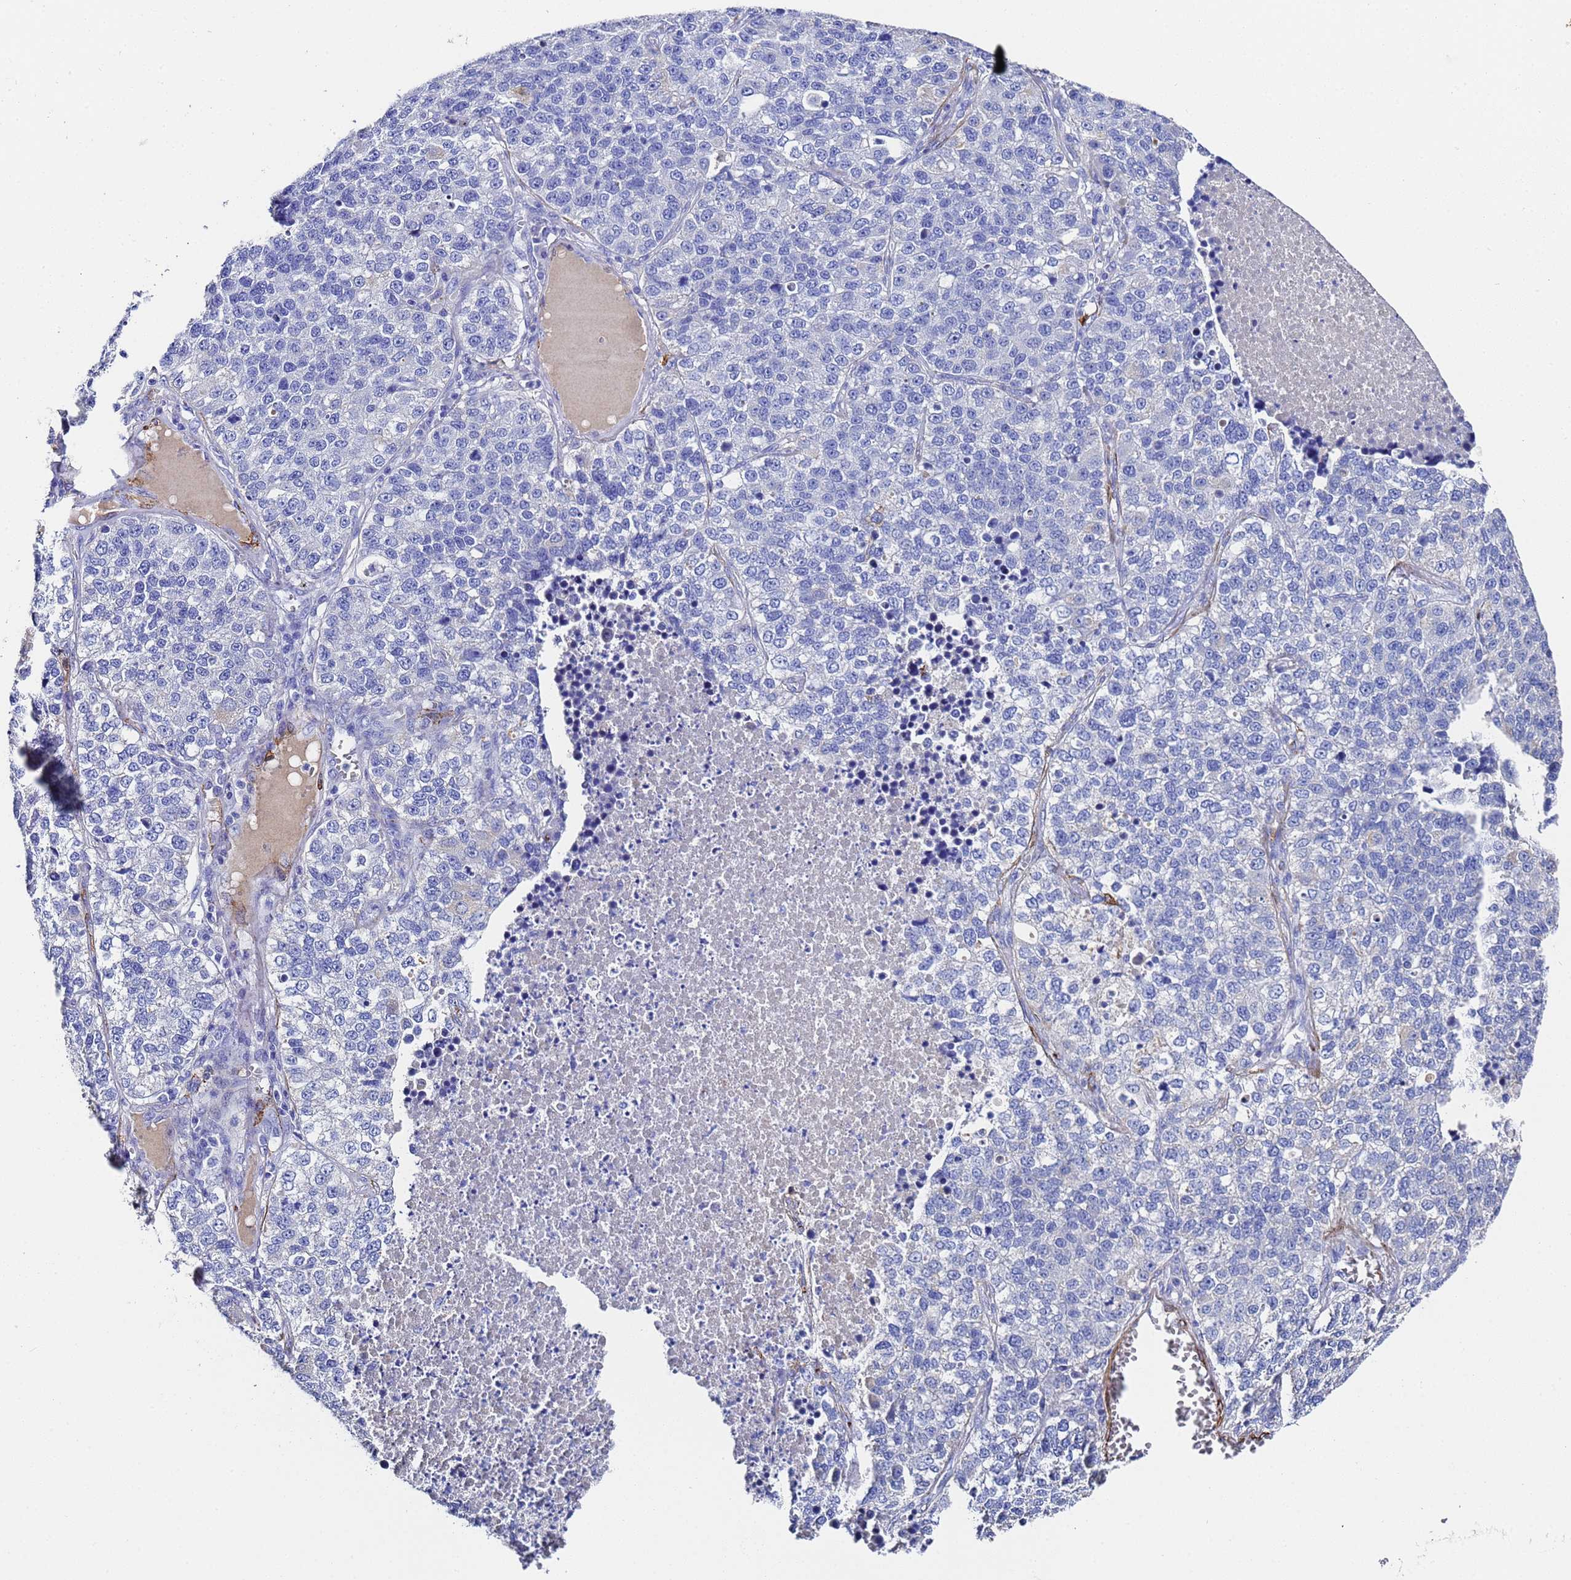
{"staining": {"intensity": "negative", "quantity": "none", "location": "none"}, "tissue": "lung cancer", "cell_type": "Tumor cells", "image_type": "cancer", "snomed": [{"axis": "morphology", "description": "Adenocarcinoma, NOS"}, {"axis": "topography", "description": "Lung"}], "caption": "Tumor cells are negative for protein expression in human lung cancer (adenocarcinoma). (Brightfield microscopy of DAB immunohistochemistry at high magnification).", "gene": "ADIPOQ", "patient": {"sex": "male", "age": 49}}